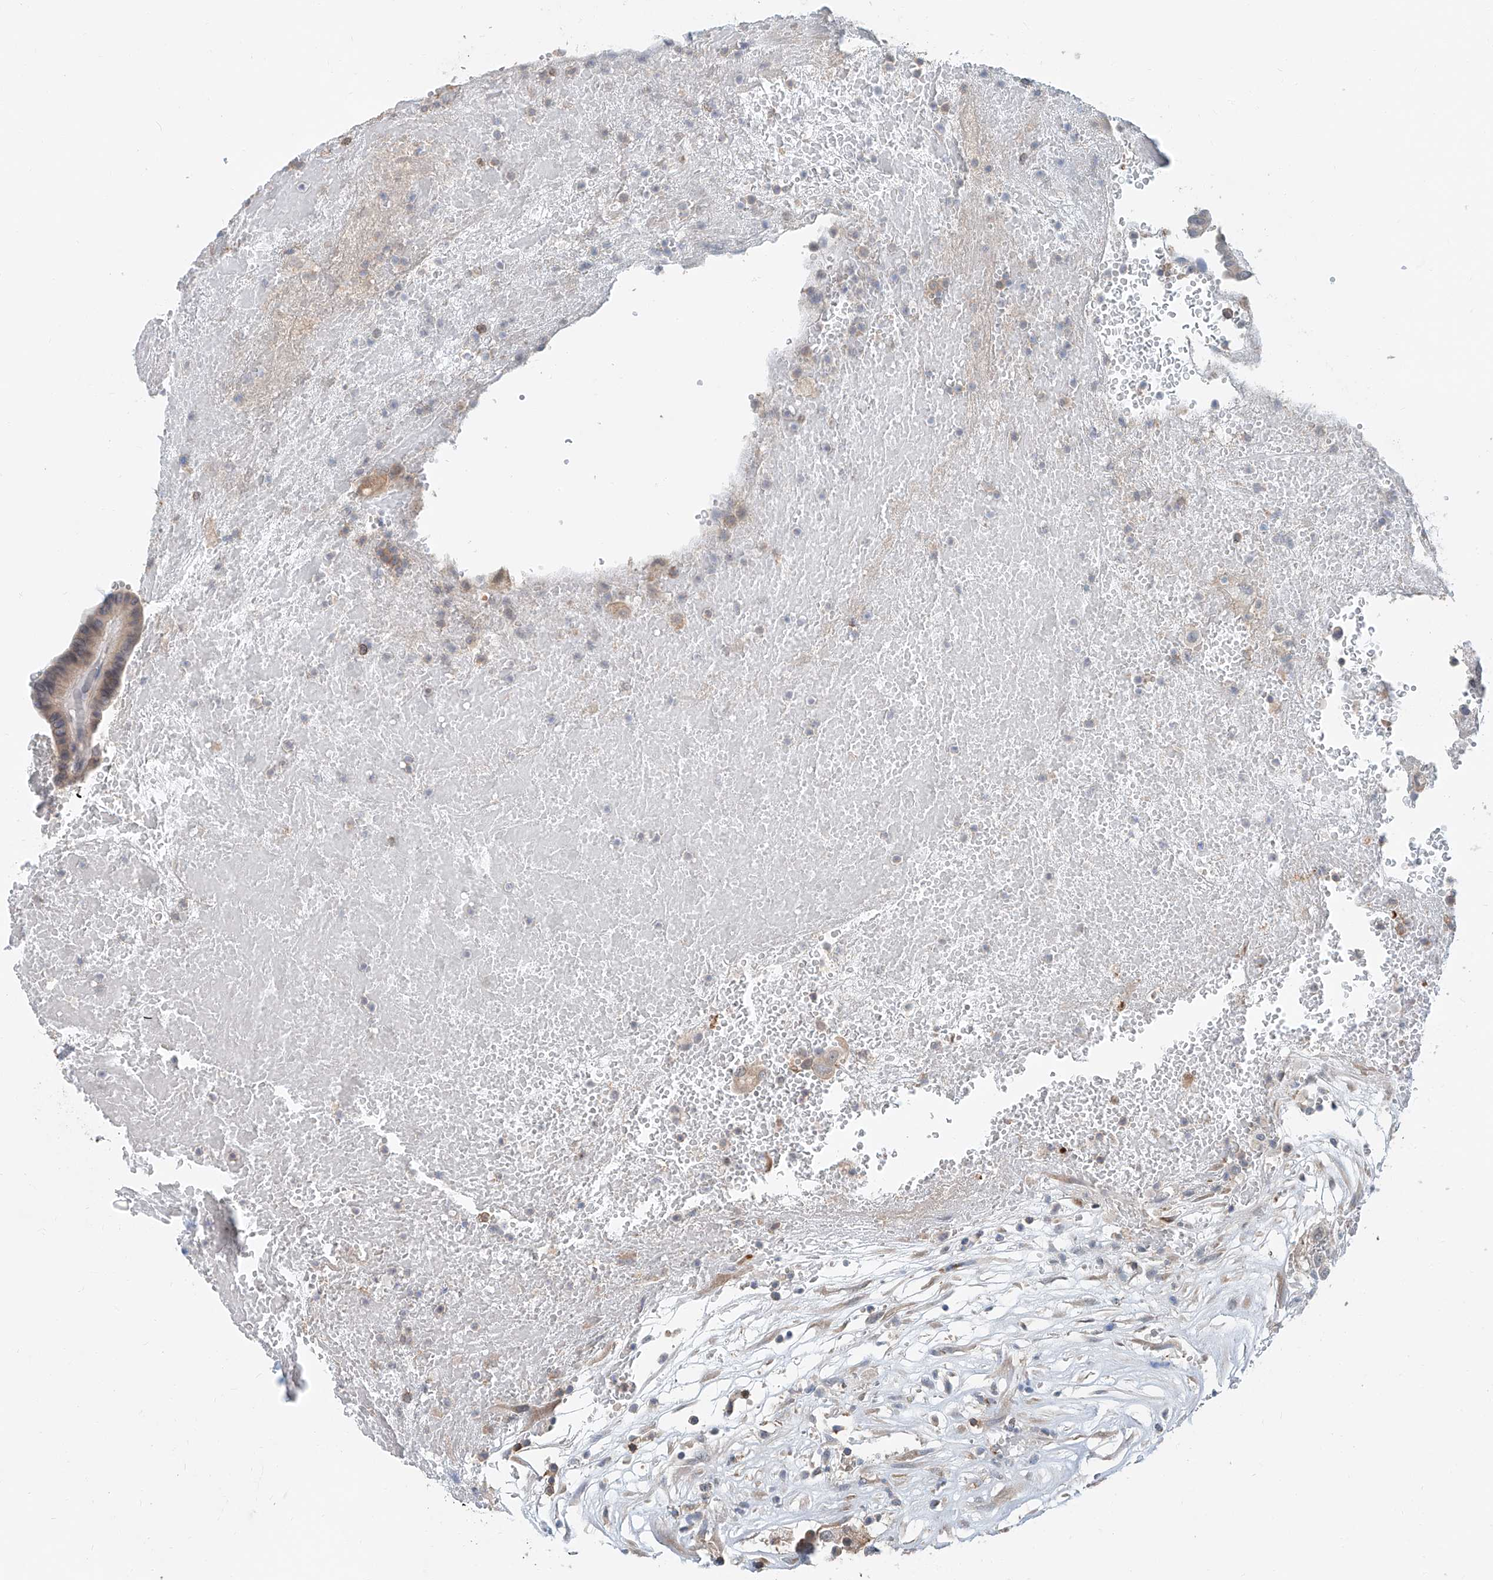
{"staining": {"intensity": "weak", "quantity": "25%-75%", "location": "cytoplasmic/membranous"}, "tissue": "thyroid cancer", "cell_type": "Tumor cells", "image_type": "cancer", "snomed": [{"axis": "morphology", "description": "Papillary adenocarcinoma, NOS"}, {"axis": "topography", "description": "Thyroid gland"}], "caption": "This photomicrograph shows immunohistochemistry staining of thyroid cancer, with low weak cytoplasmic/membranous expression in approximately 25%-75% of tumor cells.", "gene": "KCNK10", "patient": {"sex": "male", "age": 77}}